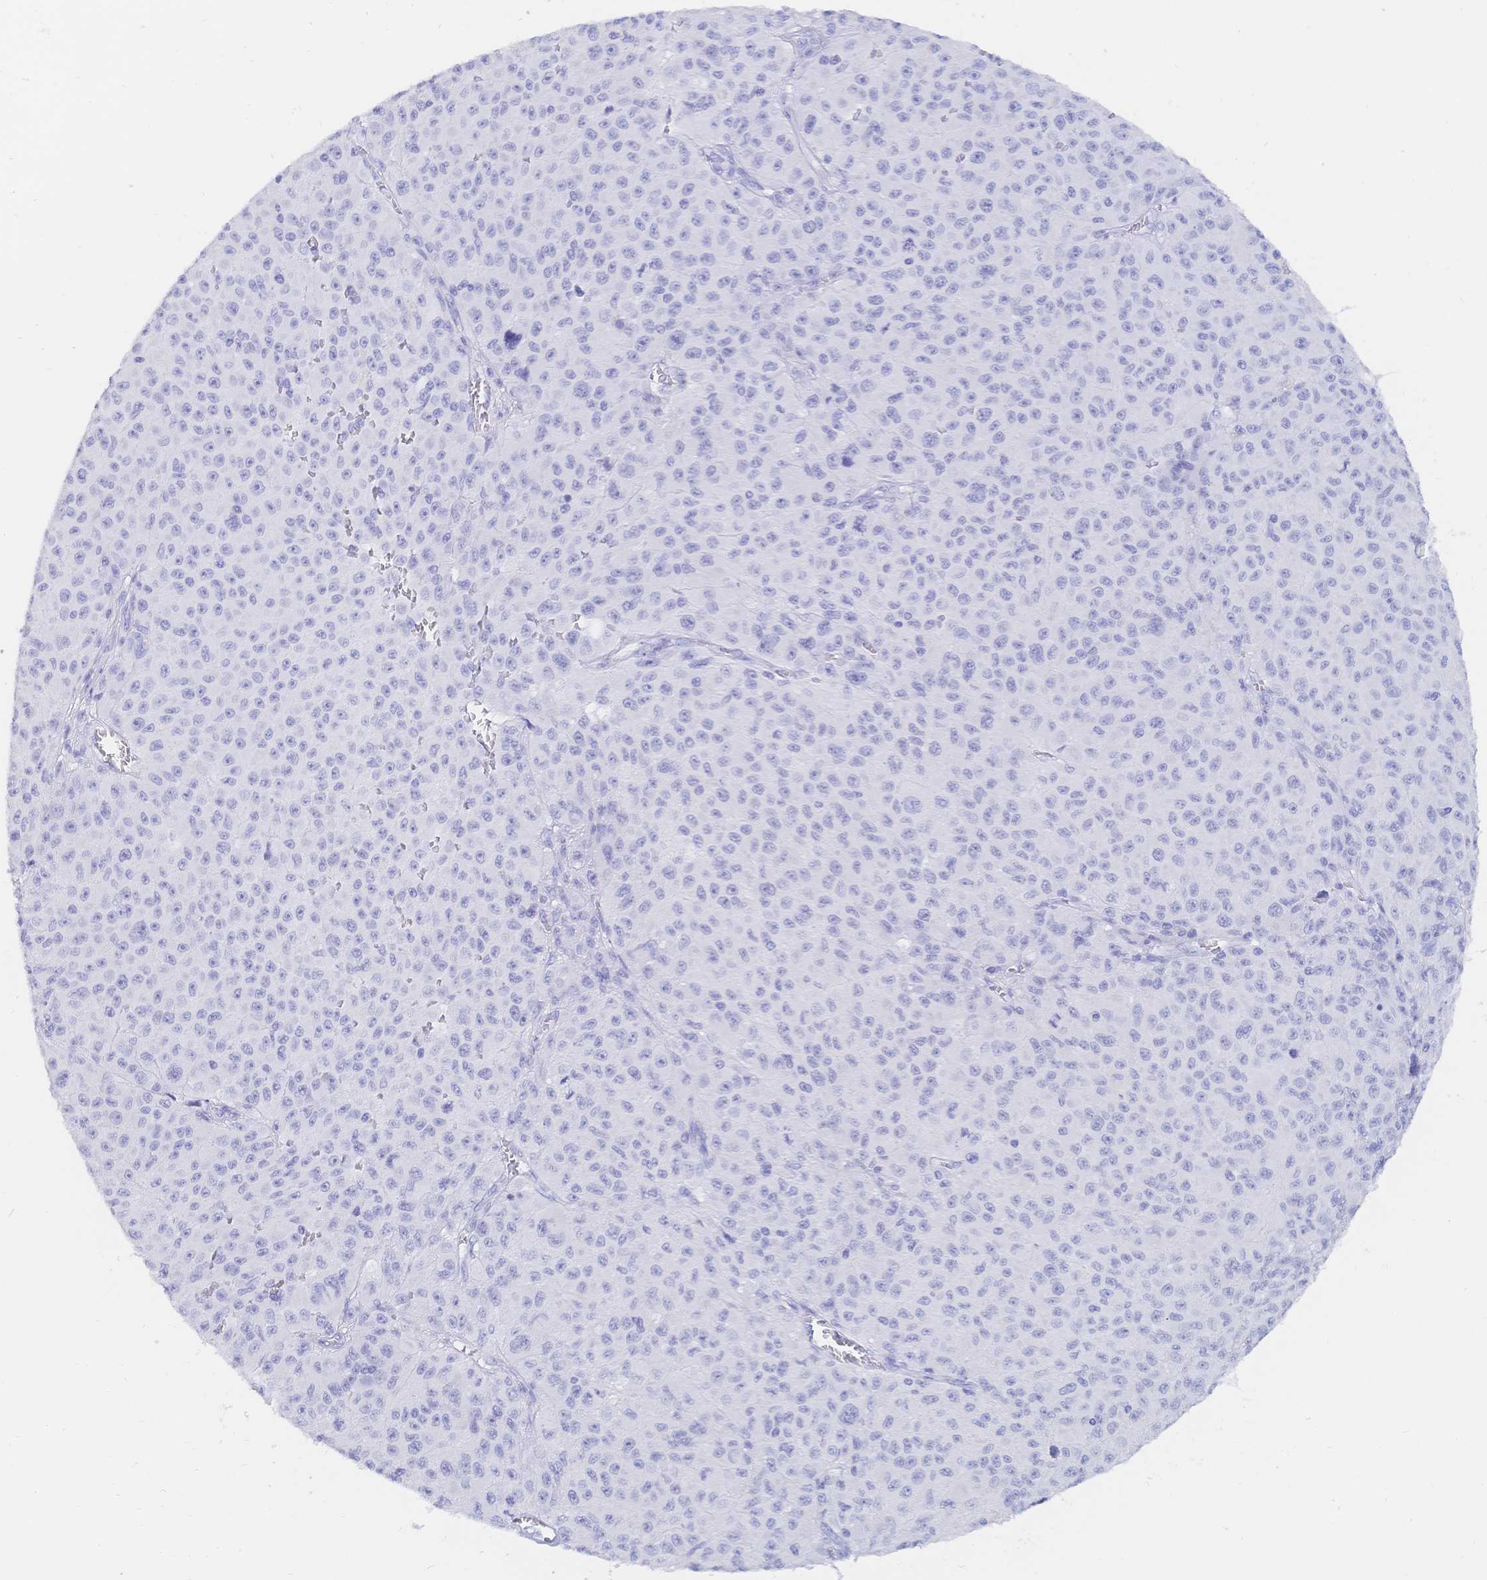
{"staining": {"intensity": "negative", "quantity": "none", "location": "none"}, "tissue": "melanoma", "cell_type": "Tumor cells", "image_type": "cancer", "snomed": [{"axis": "morphology", "description": "Malignant melanoma, NOS"}, {"axis": "topography", "description": "Skin"}], "caption": "Immunohistochemistry (IHC) of human malignant melanoma demonstrates no positivity in tumor cells.", "gene": "MEP1B", "patient": {"sex": "male", "age": 73}}